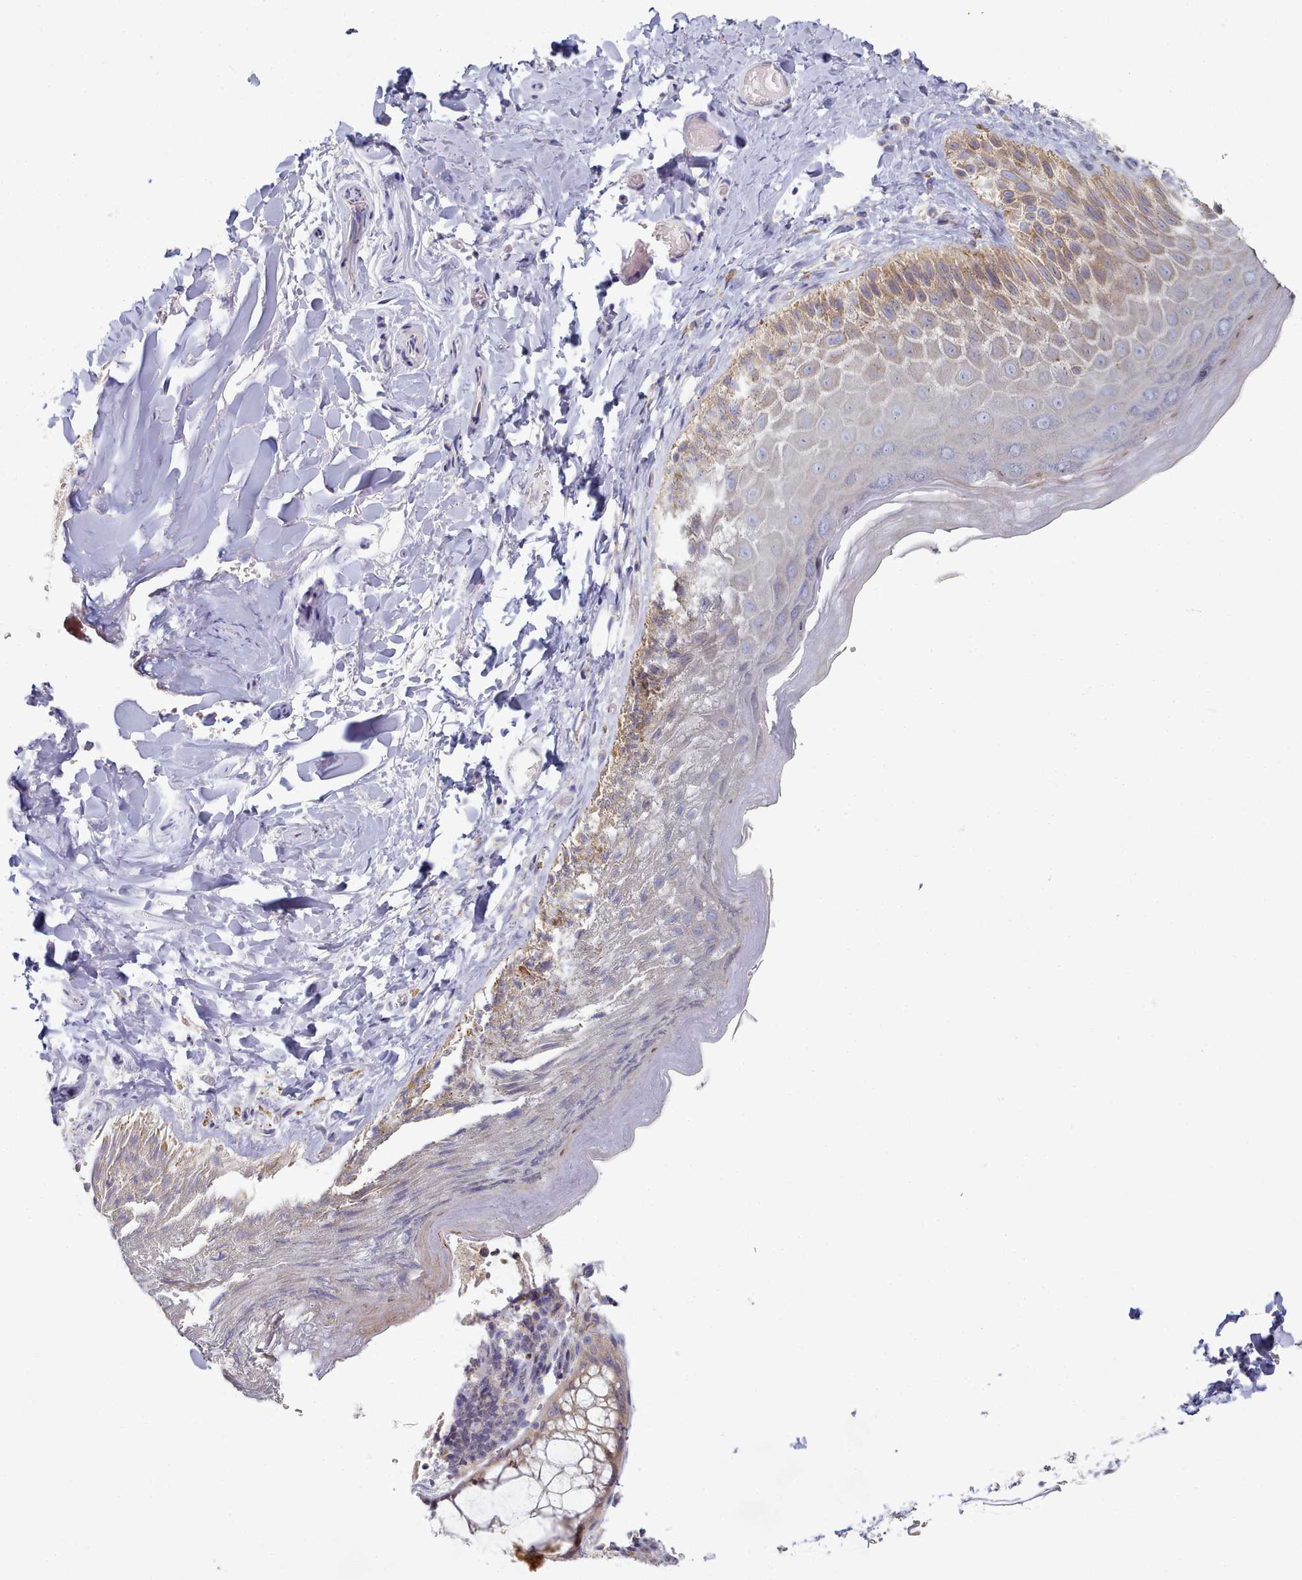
{"staining": {"intensity": "moderate", "quantity": "<25%", "location": "cytoplasmic/membranous"}, "tissue": "skin", "cell_type": "Epidermal cells", "image_type": "normal", "snomed": [{"axis": "morphology", "description": "Normal tissue, NOS"}, {"axis": "topography", "description": "Anal"}], "caption": "Unremarkable skin shows moderate cytoplasmic/membranous staining in approximately <25% of epidermal cells, visualized by immunohistochemistry.", "gene": "TYW1B", "patient": {"sex": "male", "age": 44}}